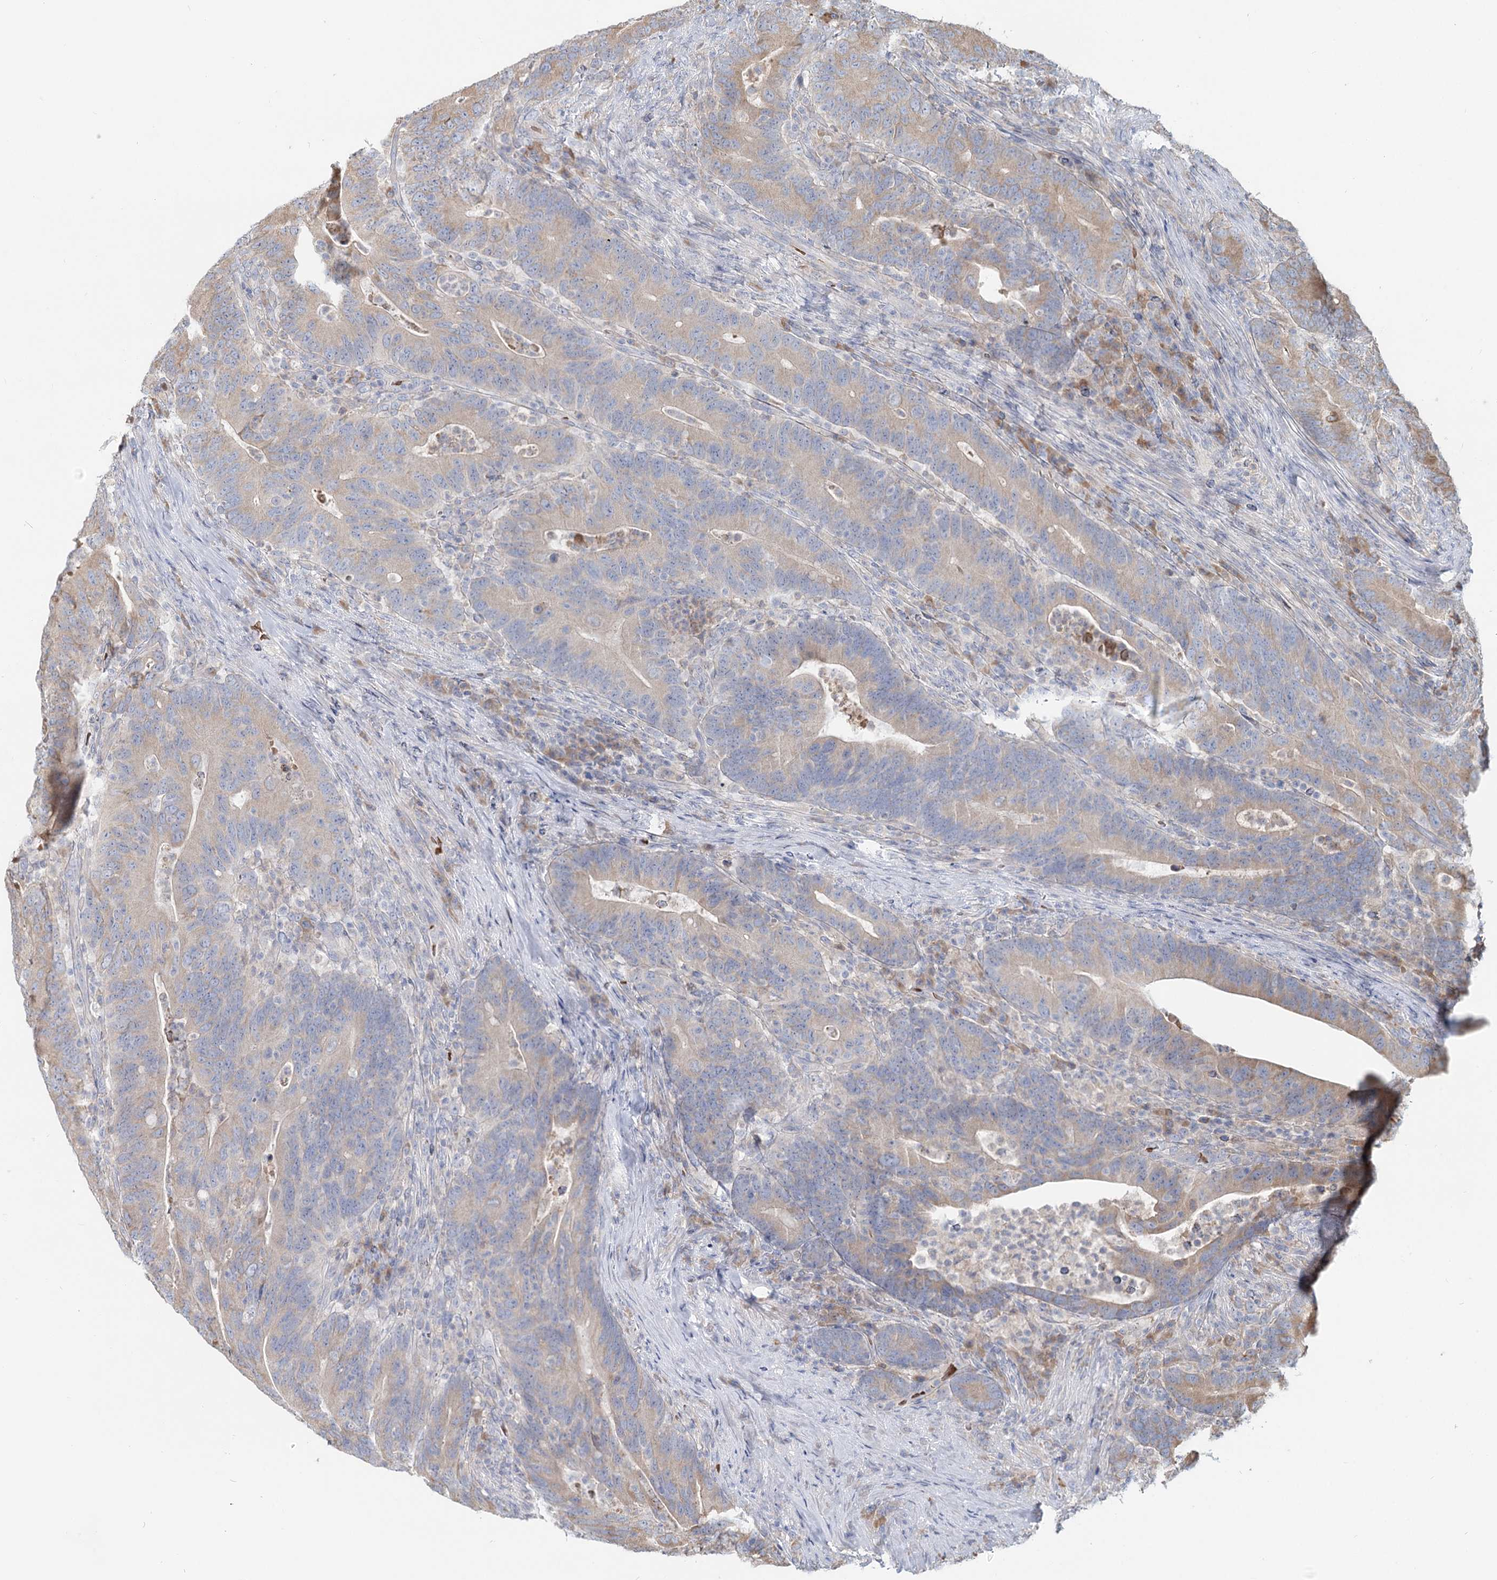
{"staining": {"intensity": "weak", "quantity": "<25%", "location": "cytoplasmic/membranous"}, "tissue": "colorectal cancer", "cell_type": "Tumor cells", "image_type": "cancer", "snomed": [{"axis": "morphology", "description": "Adenocarcinoma, NOS"}, {"axis": "topography", "description": "Colon"}], "caption": "This is an immunohistochemistry (IHC) histopathology image of adenocarcinoma (colorectal). There is no staining in tumor cells.", "gene": "ANKRD16", "patient": {"sex": "female", "age": 66}}